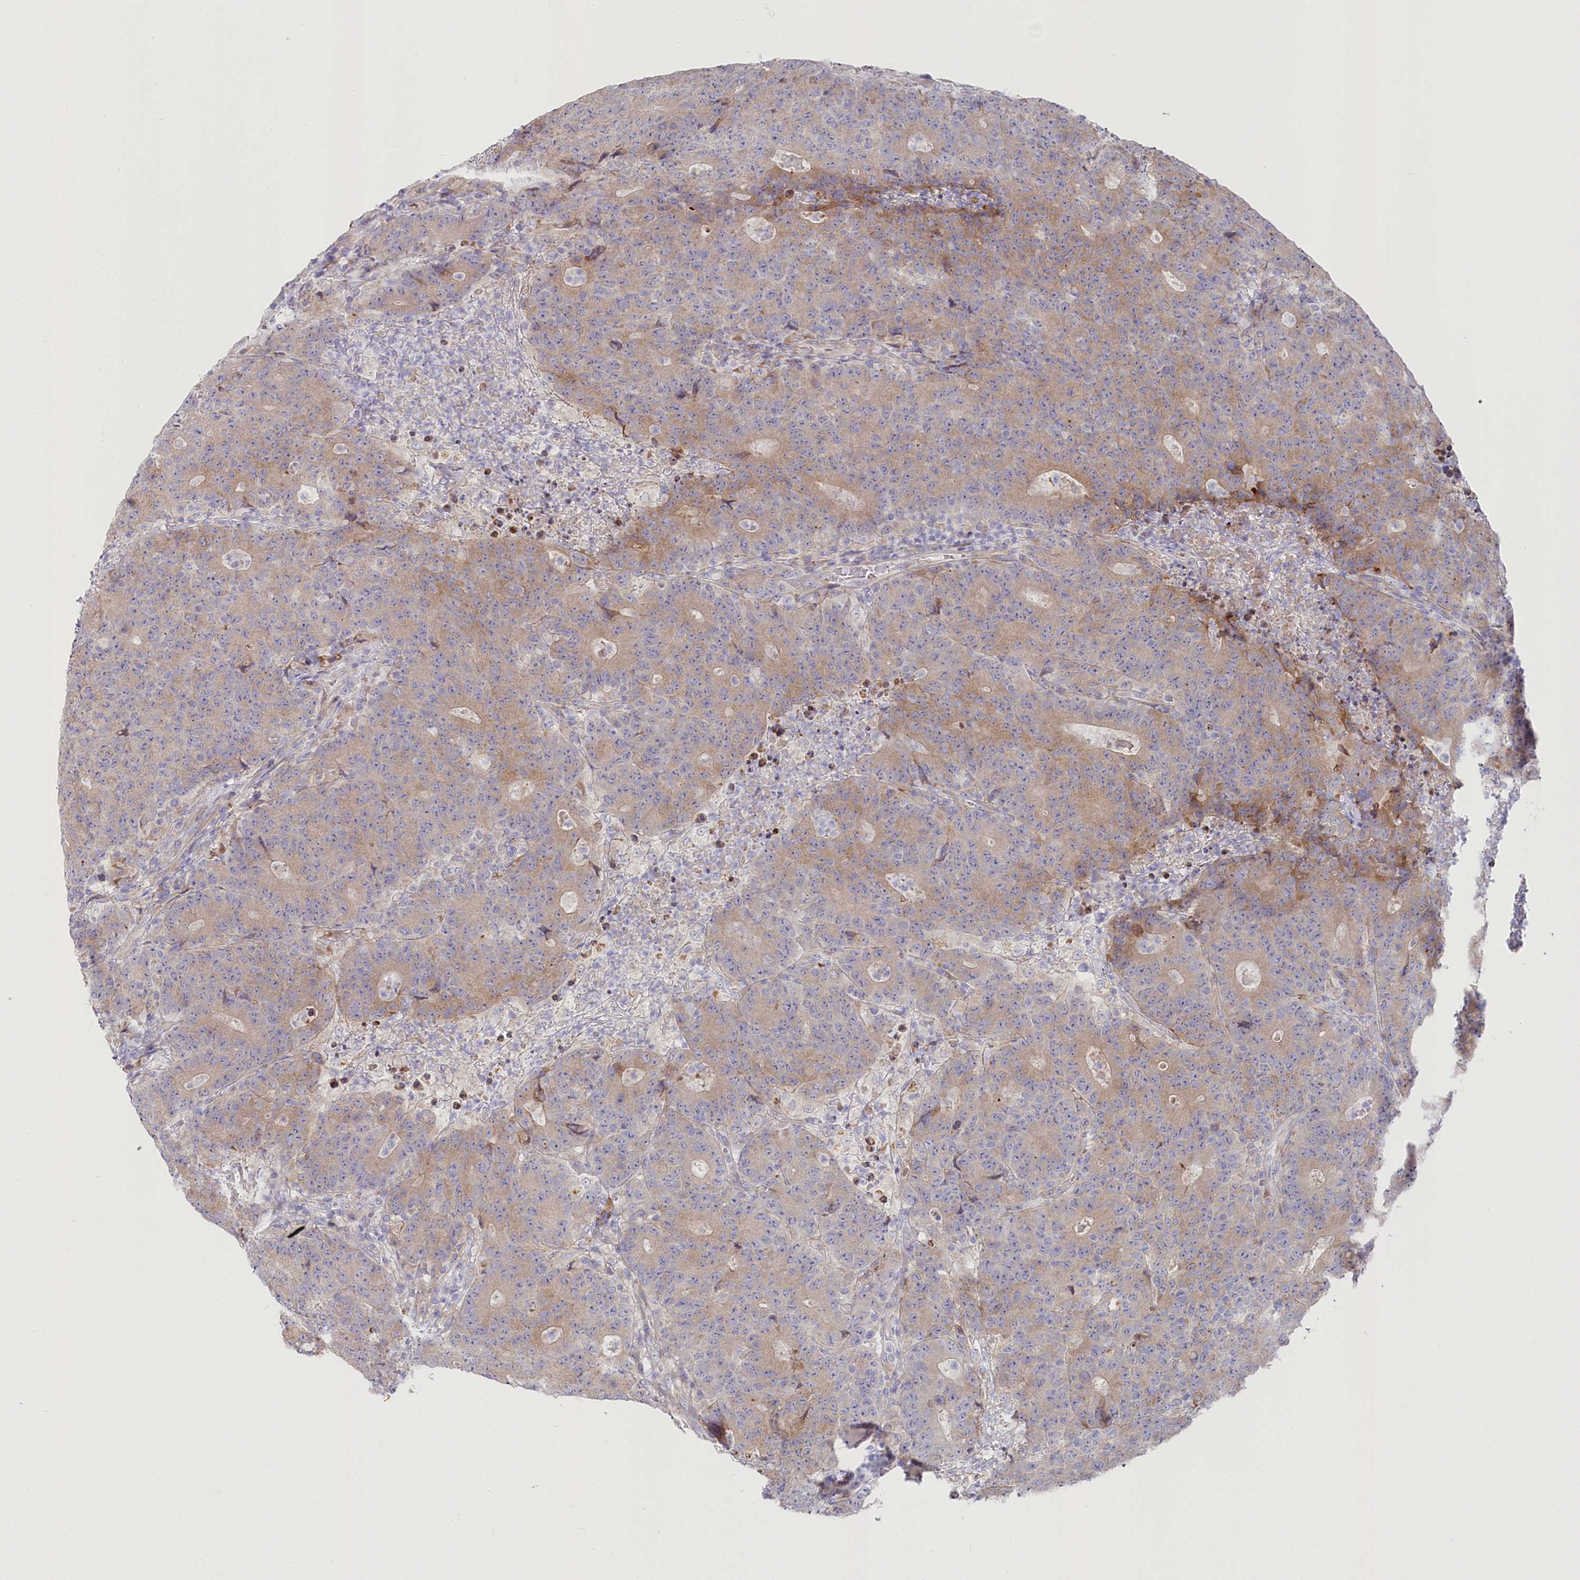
{"staining": {"intensity": "weak", "quantity": ">75%", "location": "cytoplasmic/membranous"}, "tissue": "colorectal cancer", "cell_type": "Tumor cells", "image_type": "cancer", "snomed": [{"axis": "morphology", "description": "Adenocarcinoma, NOS"}, {"axis": "topography", "description": "Colon"}], "caption": "IHC photomicrograph of human adenocarcinoma (colorectal) stained for a protein (brown), which reveals low levels of weak cytoplasmic/membranous positivity in approximately >75% of tumor cells.", "gene": "POGLUT1", "patient": {"sex": "female", "age": 75}}